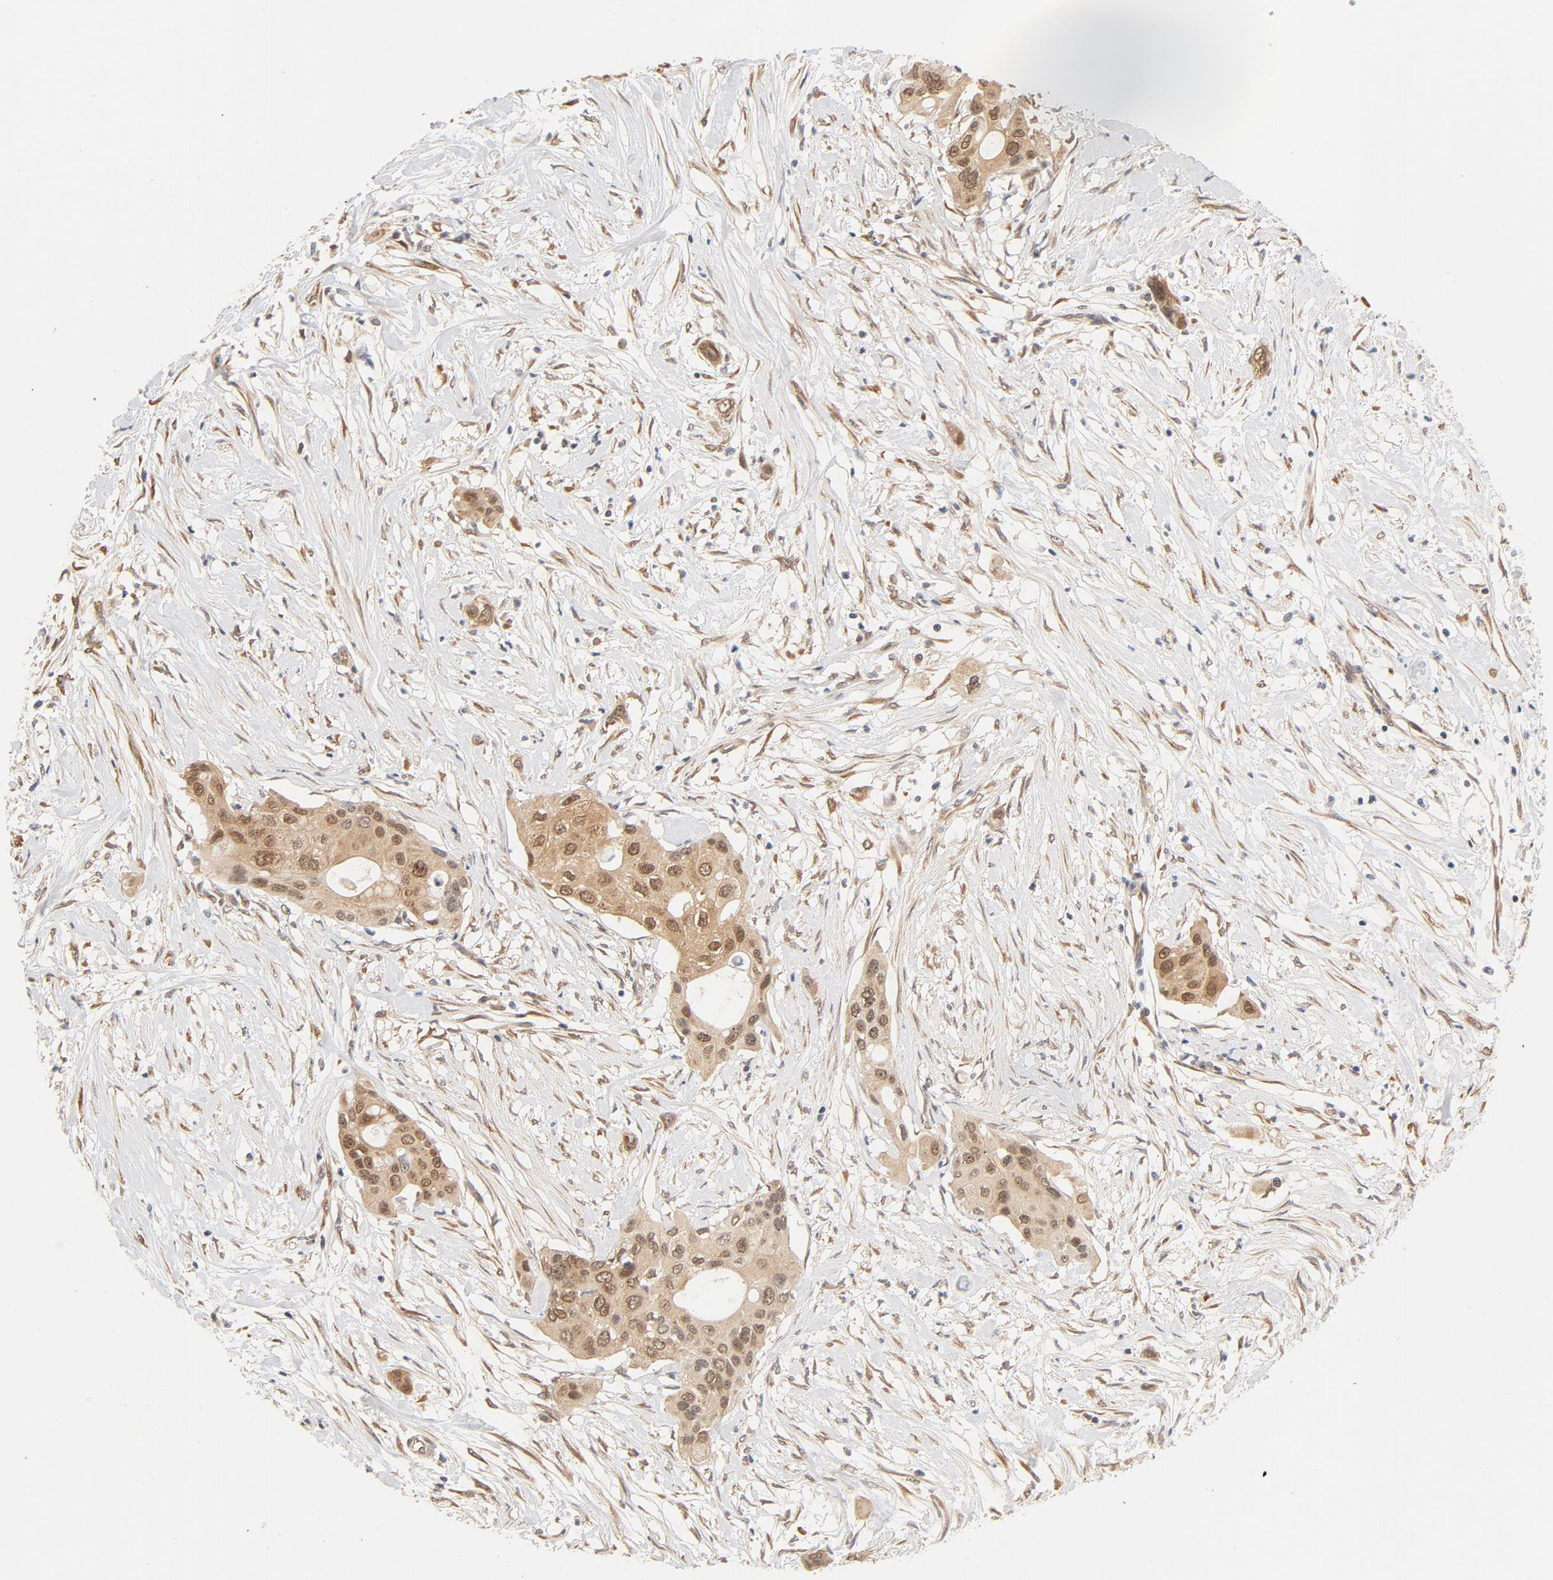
{"staining": {"intensity": "moderate", "quantity": ">75%", "location": "cytoplasmic/membranous,nuclear"}, "tissue": "pancreatic cancer", "cell_type": "Tumor cells", "image_type": "cancer", "snomed": [{"axis": "morphology", "description": "Adenocarcinoma, NOS"}, {"axis": "topography", "description": "Pancreas"}], "caption": "Protein expression analysis of adenocarcinoma (pancreatic) demonstrates moderate cytoplasmic/membranous and nuclear positivity in about >75% of tumor cells.", "gene": "EIF4E", "patient": {"sex": "female", "age": 60}}